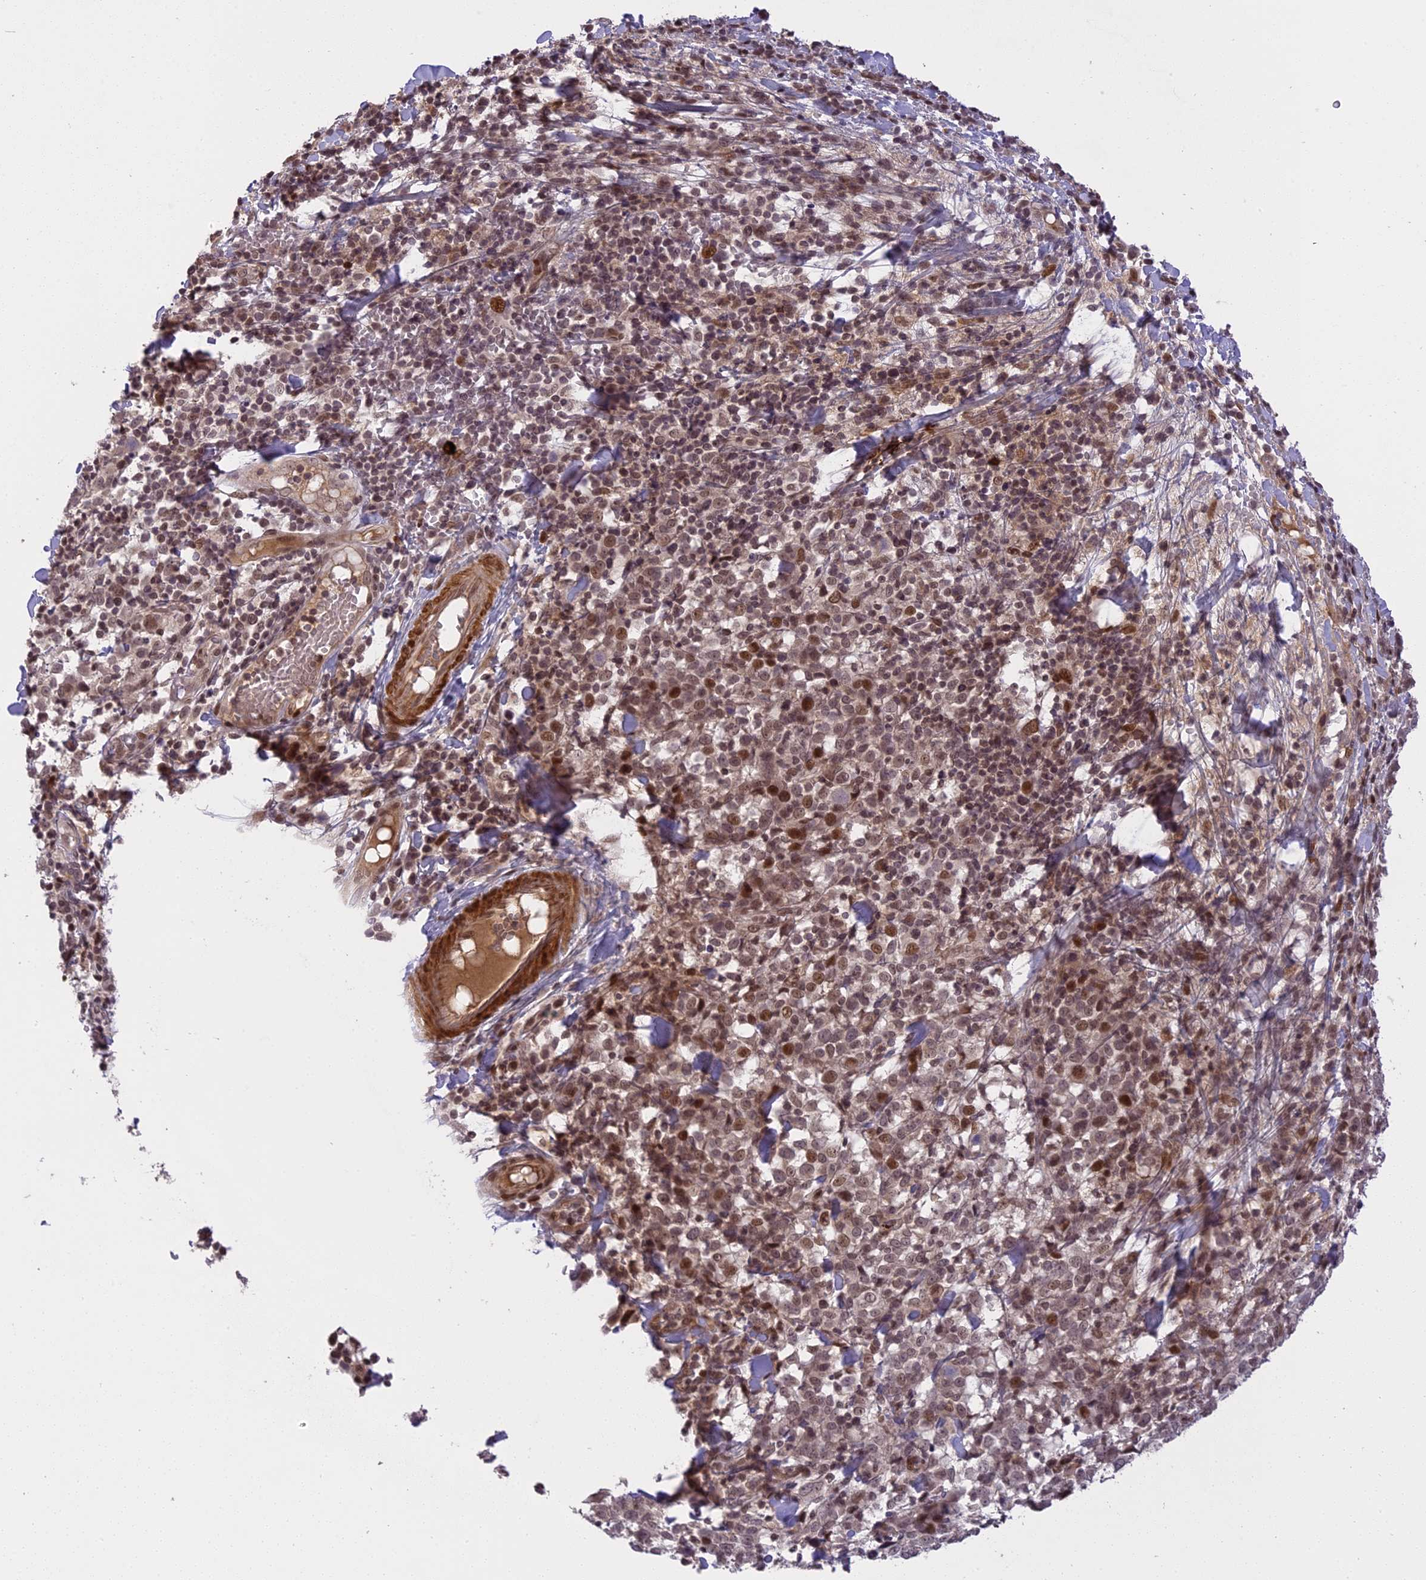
{"staining": {"intensity": "moderate", "quantity": "<25%", "location": "nuclear"}, "tissue": "melanoma", "cell_type": "Tumor cells", "image_type": "cancer", "snomed": [{"axis": "morphology", "description": "Malignant melanoma, NOS"}, {"axis": "topography", "description": "Skin"}], "caption": "Malignant melanoma stained with a protein marker reveals moderate staining in tumor cells.", "gene": "PRELID2", "patient": {"sex": "female", "age": 72}}